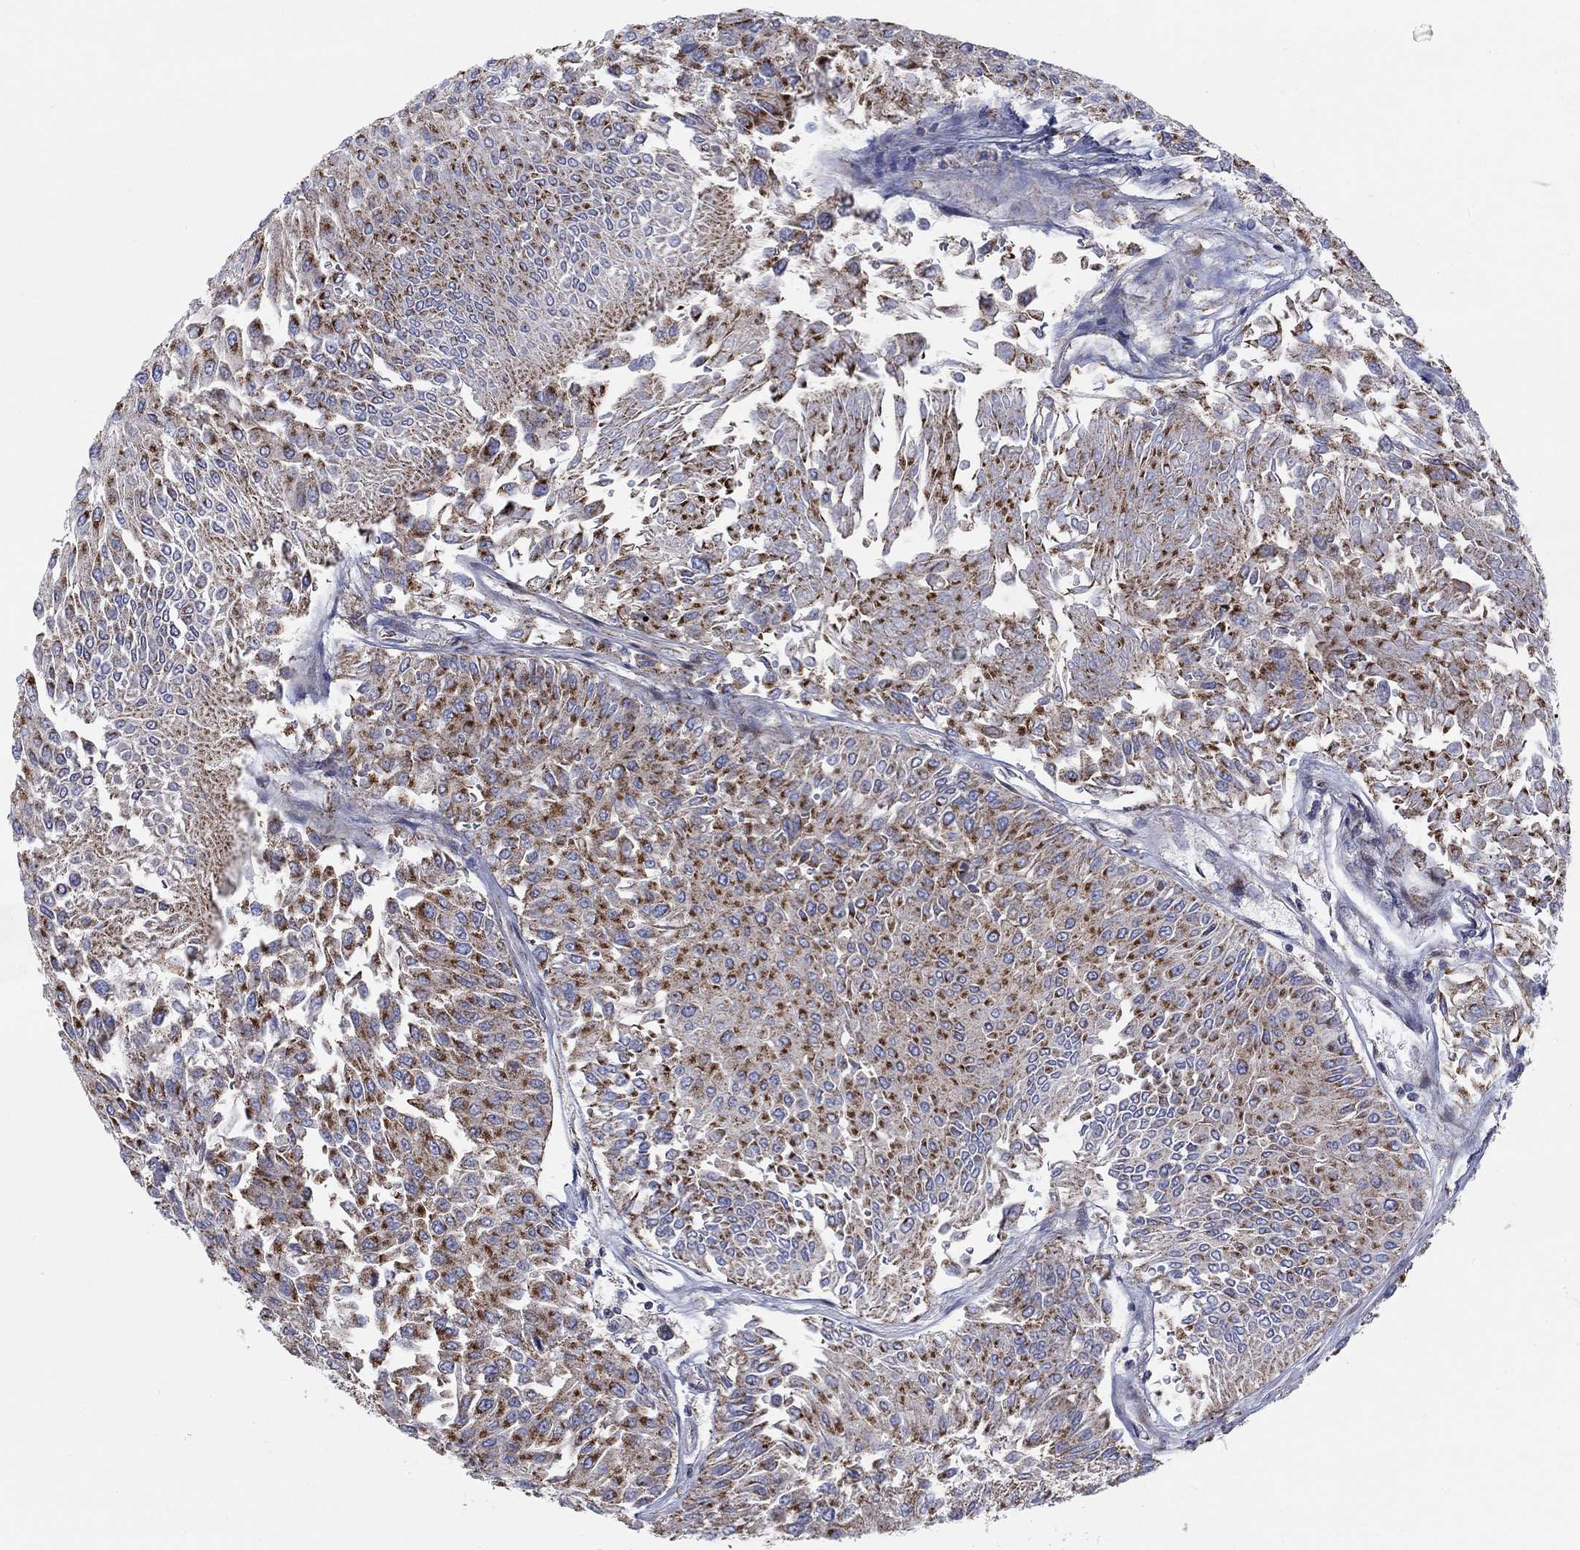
{"staining": {"intensity": "strong", "quantity": "25%-75%", "location": "cytoplasmic/membranous"}, "tissue": "urothelial cancer", "cell_type": "Tumor cells", "image_type": "cancer", "snomed": [{"axis": "morphology", "description": "Urothelial carcinoma, Low grade"}, {"axis": "topography", "description": "Urinary bladder"}], "caption": "Immunohistochemistry (IHC) staining of urothelial cancer, which demonstrates high levels of strong cytoplasmic/membranous positivity in about 25%-75% of tumor cells indicating strong cytoplasmic/membranous protein expression. The staining was performed using DAB (3,3'-diaminobenzidine) (brown) for protein detection and nuclei were counterstained in hematoxylin (blue).", "gene": "SLC35F2", "patient": {"sex": "male", "age": 67}}